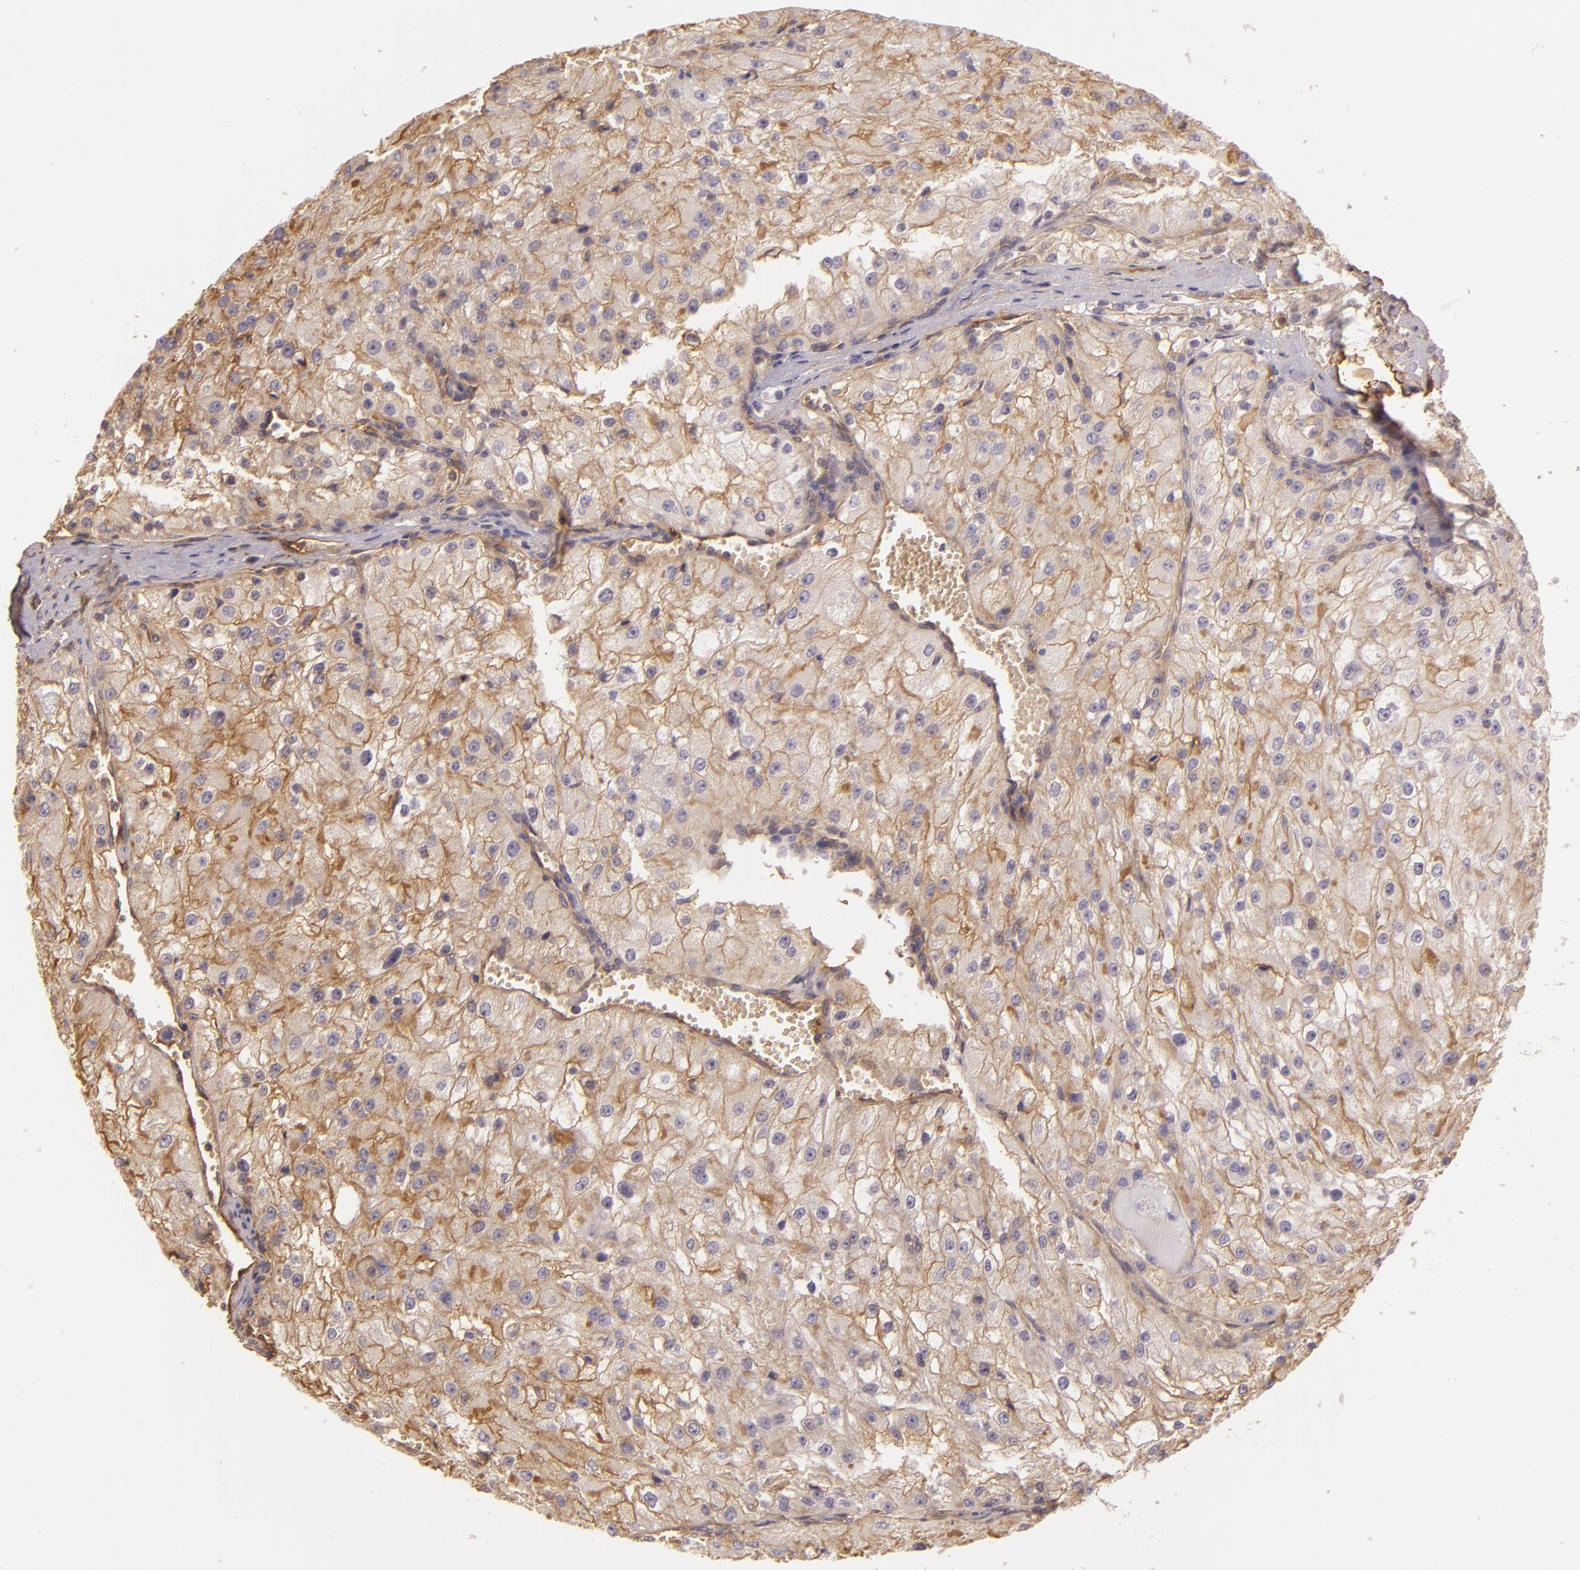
{"staining": {"intensity": "weak", "quantity": ">75%", "location": "cytoplasmic/membranous"}, "tissue": "renal cancer", "cell_type": "Tumor cells", "image_type": "cancer", "snomed": [{"axis": "morphology", "description": "Adenocarcinoma, NOS"}, {"axis": "topography", "description": "Kidney"}], "caption": "Immunohistochemical staining of human renal adenocarcinoma demonstrates low levels of weak cytoplasmic/membranous protein expression in about >75% of tumor cells.", "gene": "CD59", "patient": {"sex": "female", "age": 74}}